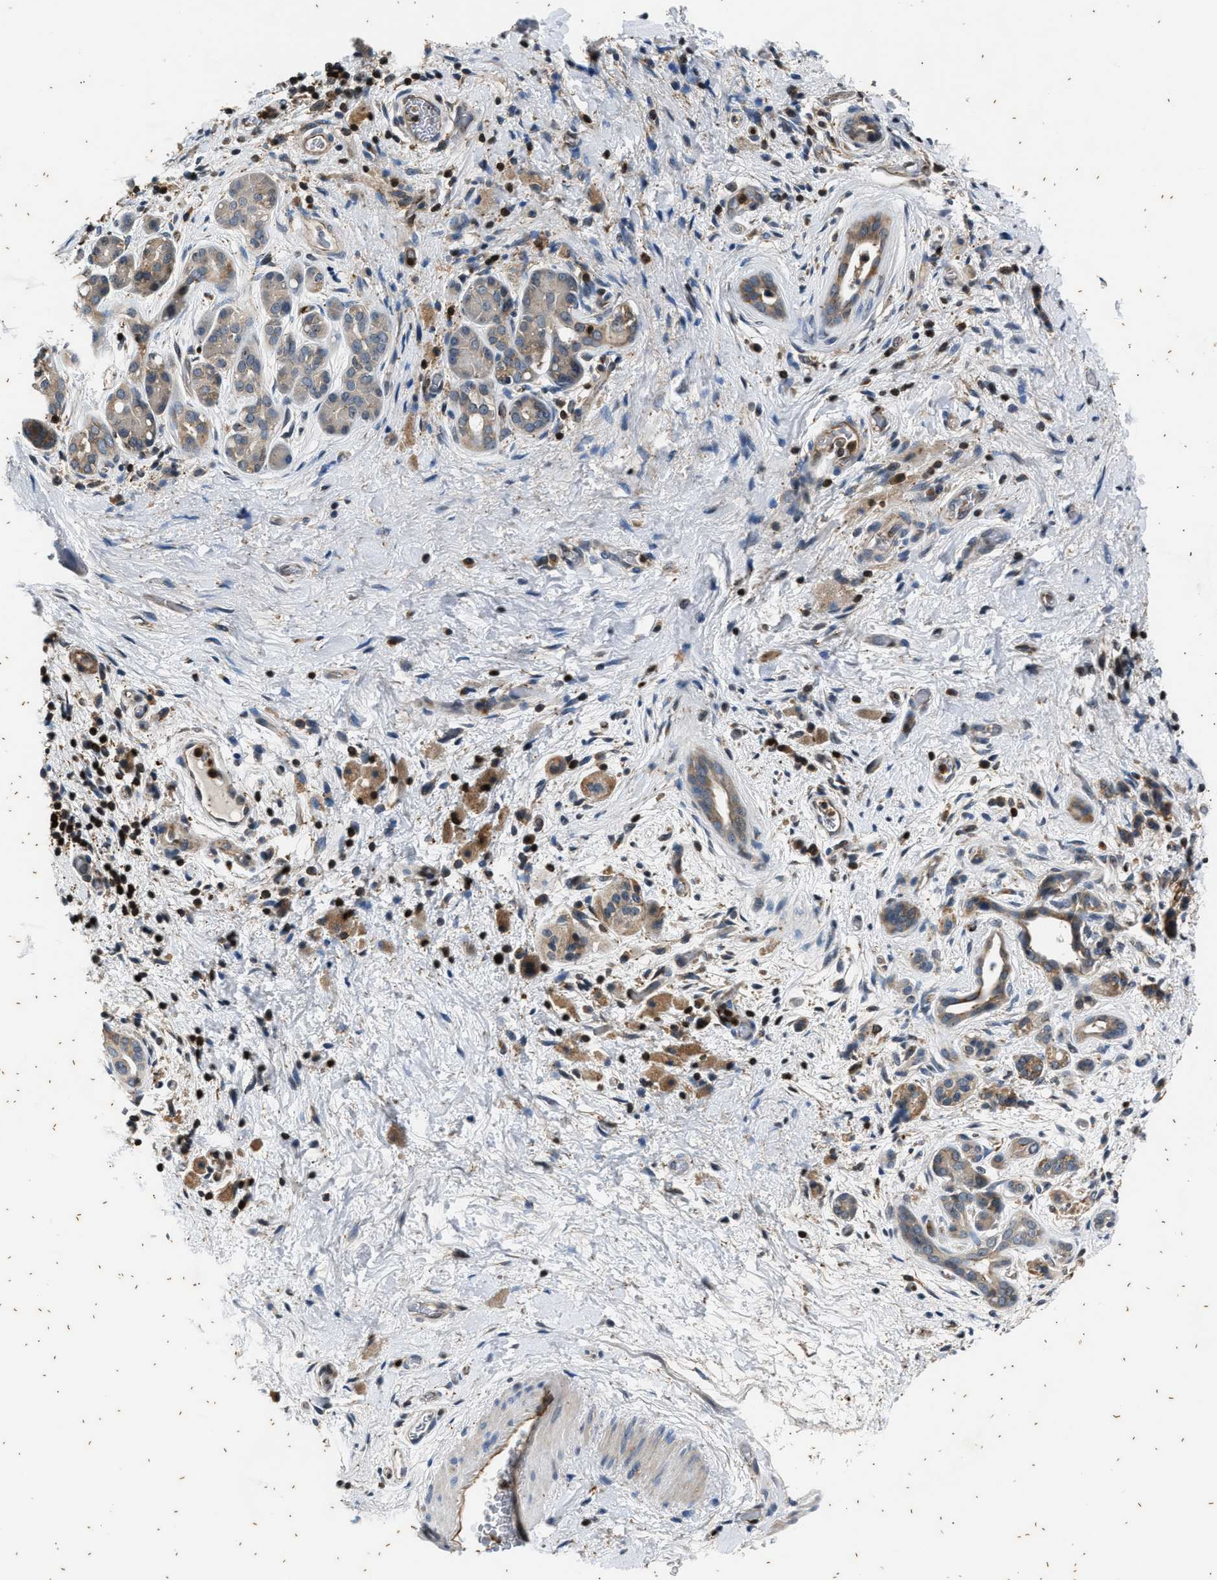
{"staining": {"intensity": "weak", "quantity": ">75%", "location": "cytoplasmic/membranous"}, "tissue": "pancreatic cancer", "cell_type": "Tumor cells", "image_type": "cancer", "snomed": [{"axis": "morphology", "description": "Adenocarcinoma, NOS"}, {"axis": "topography", "description": "Pancreas"}], "caption": "This photomicrograph shows pancreatic cancer stained with IHC to label a protein in brown. The cytoplasmic/membranous of tumor cells show weak positivity for the protein. Nuclei are counter-stained blue.", "gene": "PTPN7", "patient": {"sex": "male", "age": 55}}